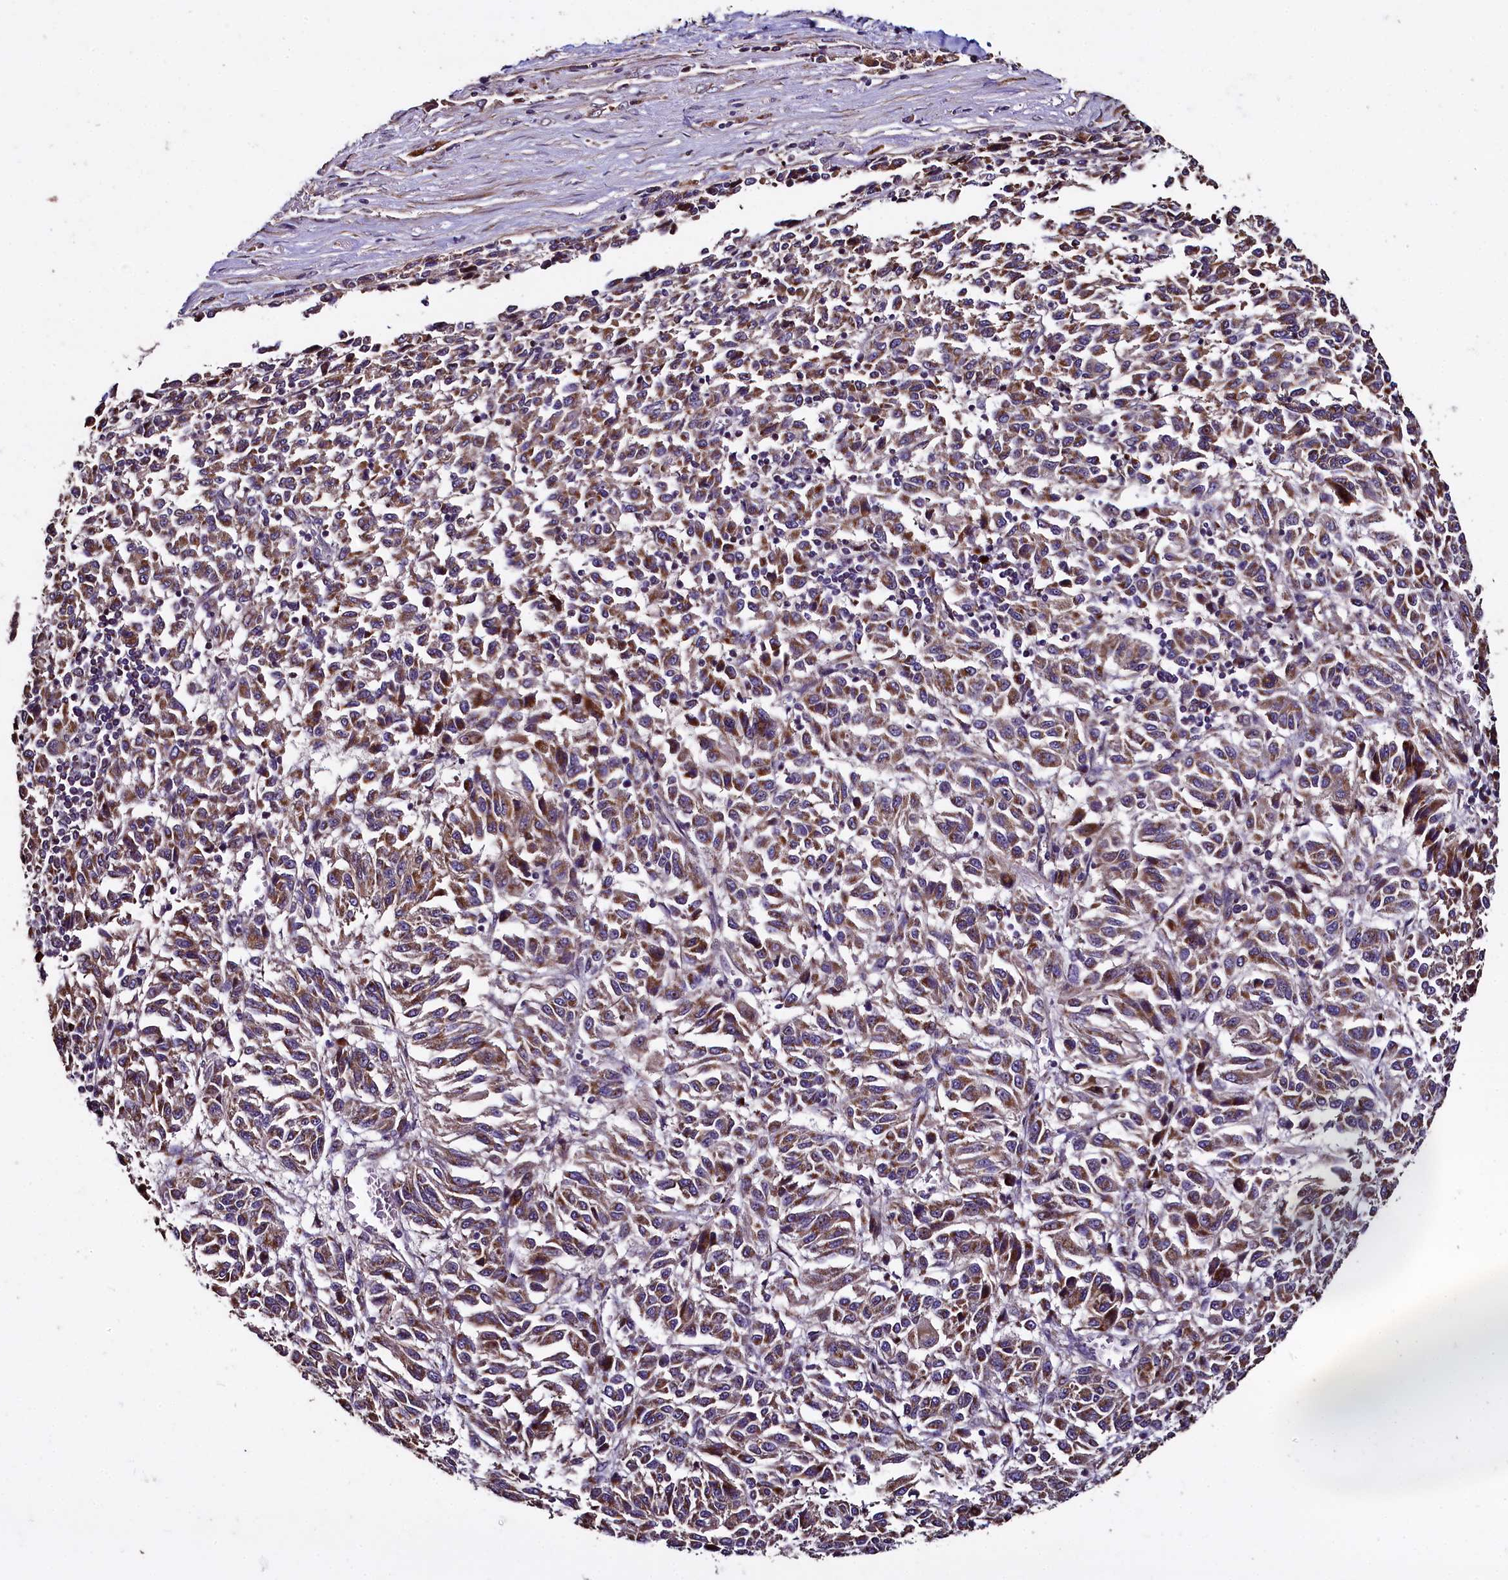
{"staining": {"intensity": "moderate", "quantity": ">75%", "location": "cytoplasmic/membranous"}, "tissue": "melanoma", "cell_type": "Tumor cells", "image_type": "cancer", "snomed": [{"axis": "morphology", "description": "Malignant melanoma, Metastatic site"}, {"axis": "topography", "description": "Lung"}], "caption": "This micrograph reveals IHC staining of human melanoma, with medium moderate cytoplasmic/membranous expression in approximately >75% of tumor cells.", "gene": "COQ9", "patient": {"sex": "male", "age": 64}}